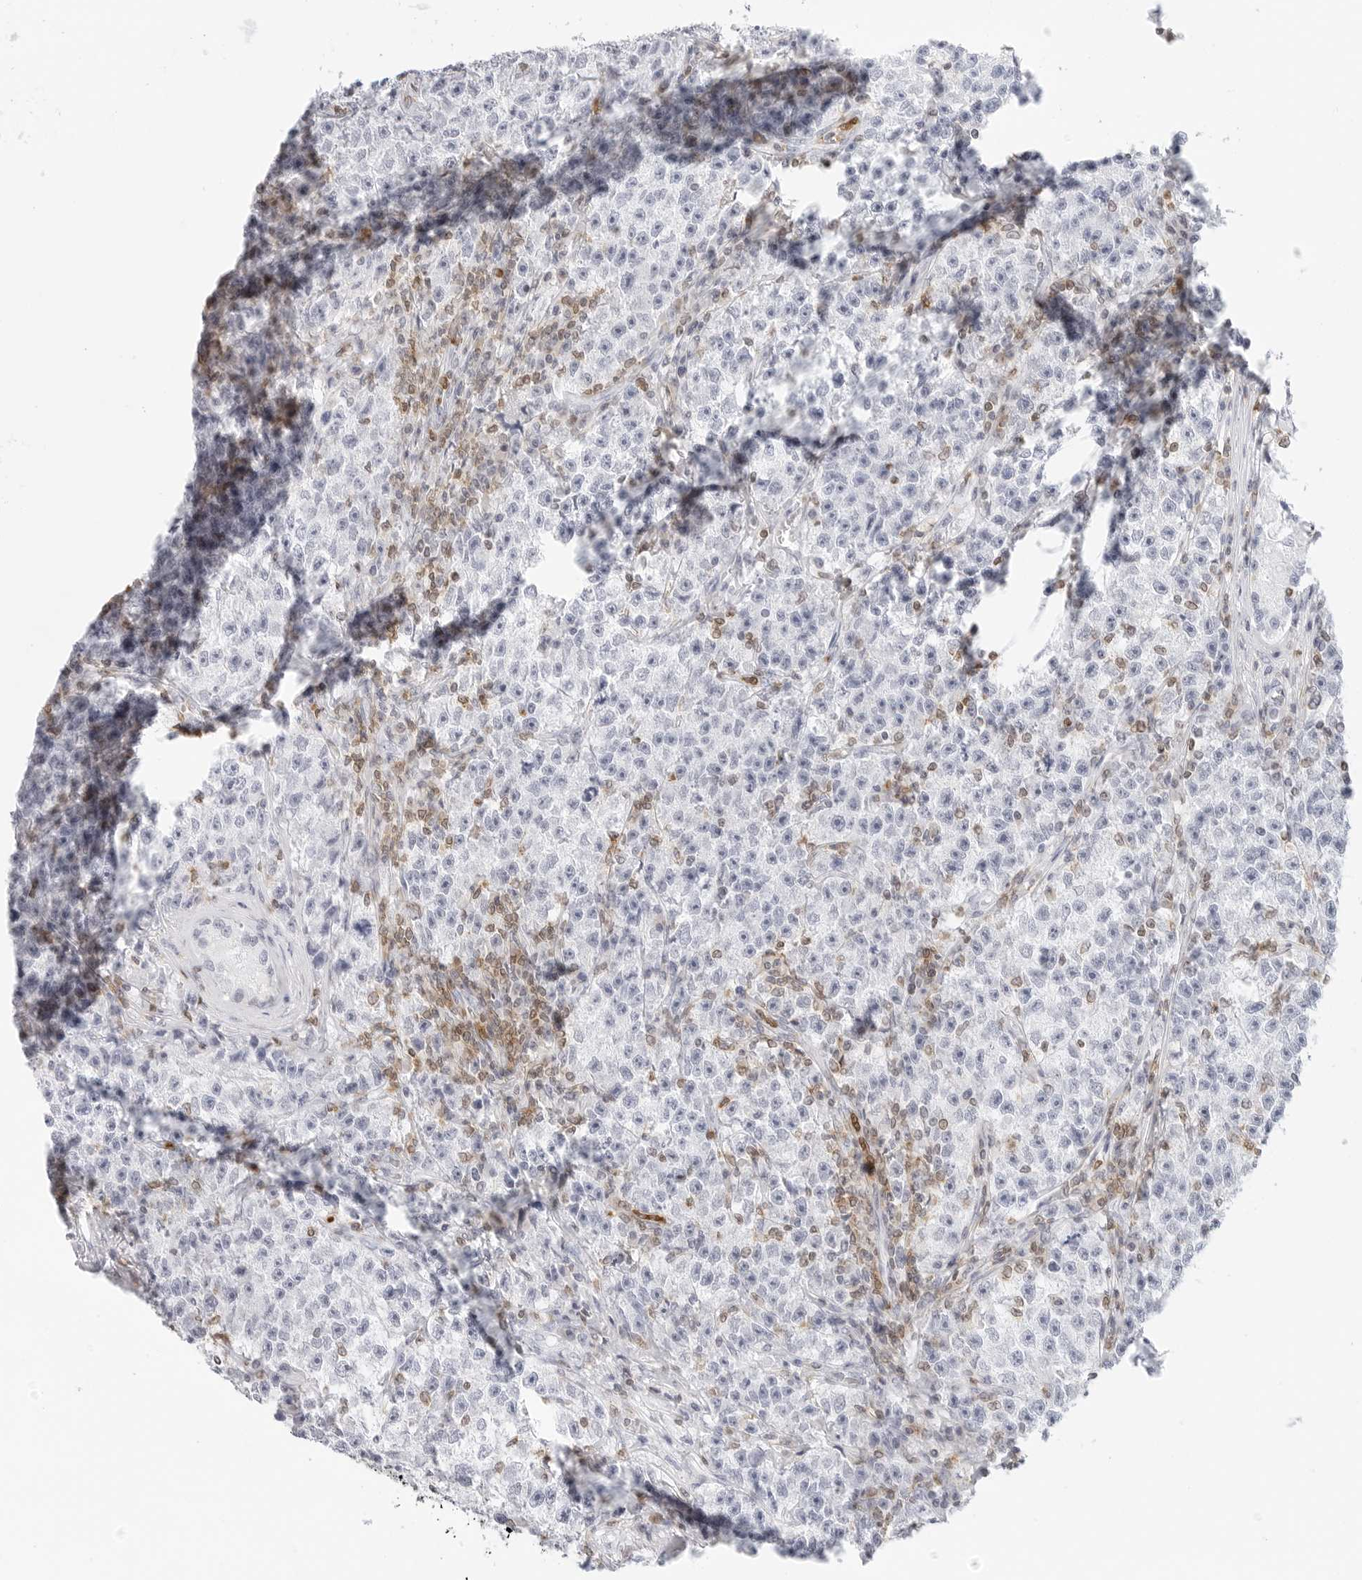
{"staining": {"intensity": "negative", "quantity": "none", "location": "none"}, "tissue": "testis cancer", "cell_type": "Tumor cells", "image_type": "cancer", "snomed": [{"axis": "morphology", "description": "Seminoma, NOS"}, {"axis": "topography", "description": "Testis"}], "caption": "DAB immunohistochemical staining of testis seminoma demonstrates no significant positivity in tumor cells.", "gene": "SLC9A3R1", "patient": {"sex": "male", "age": 22}}